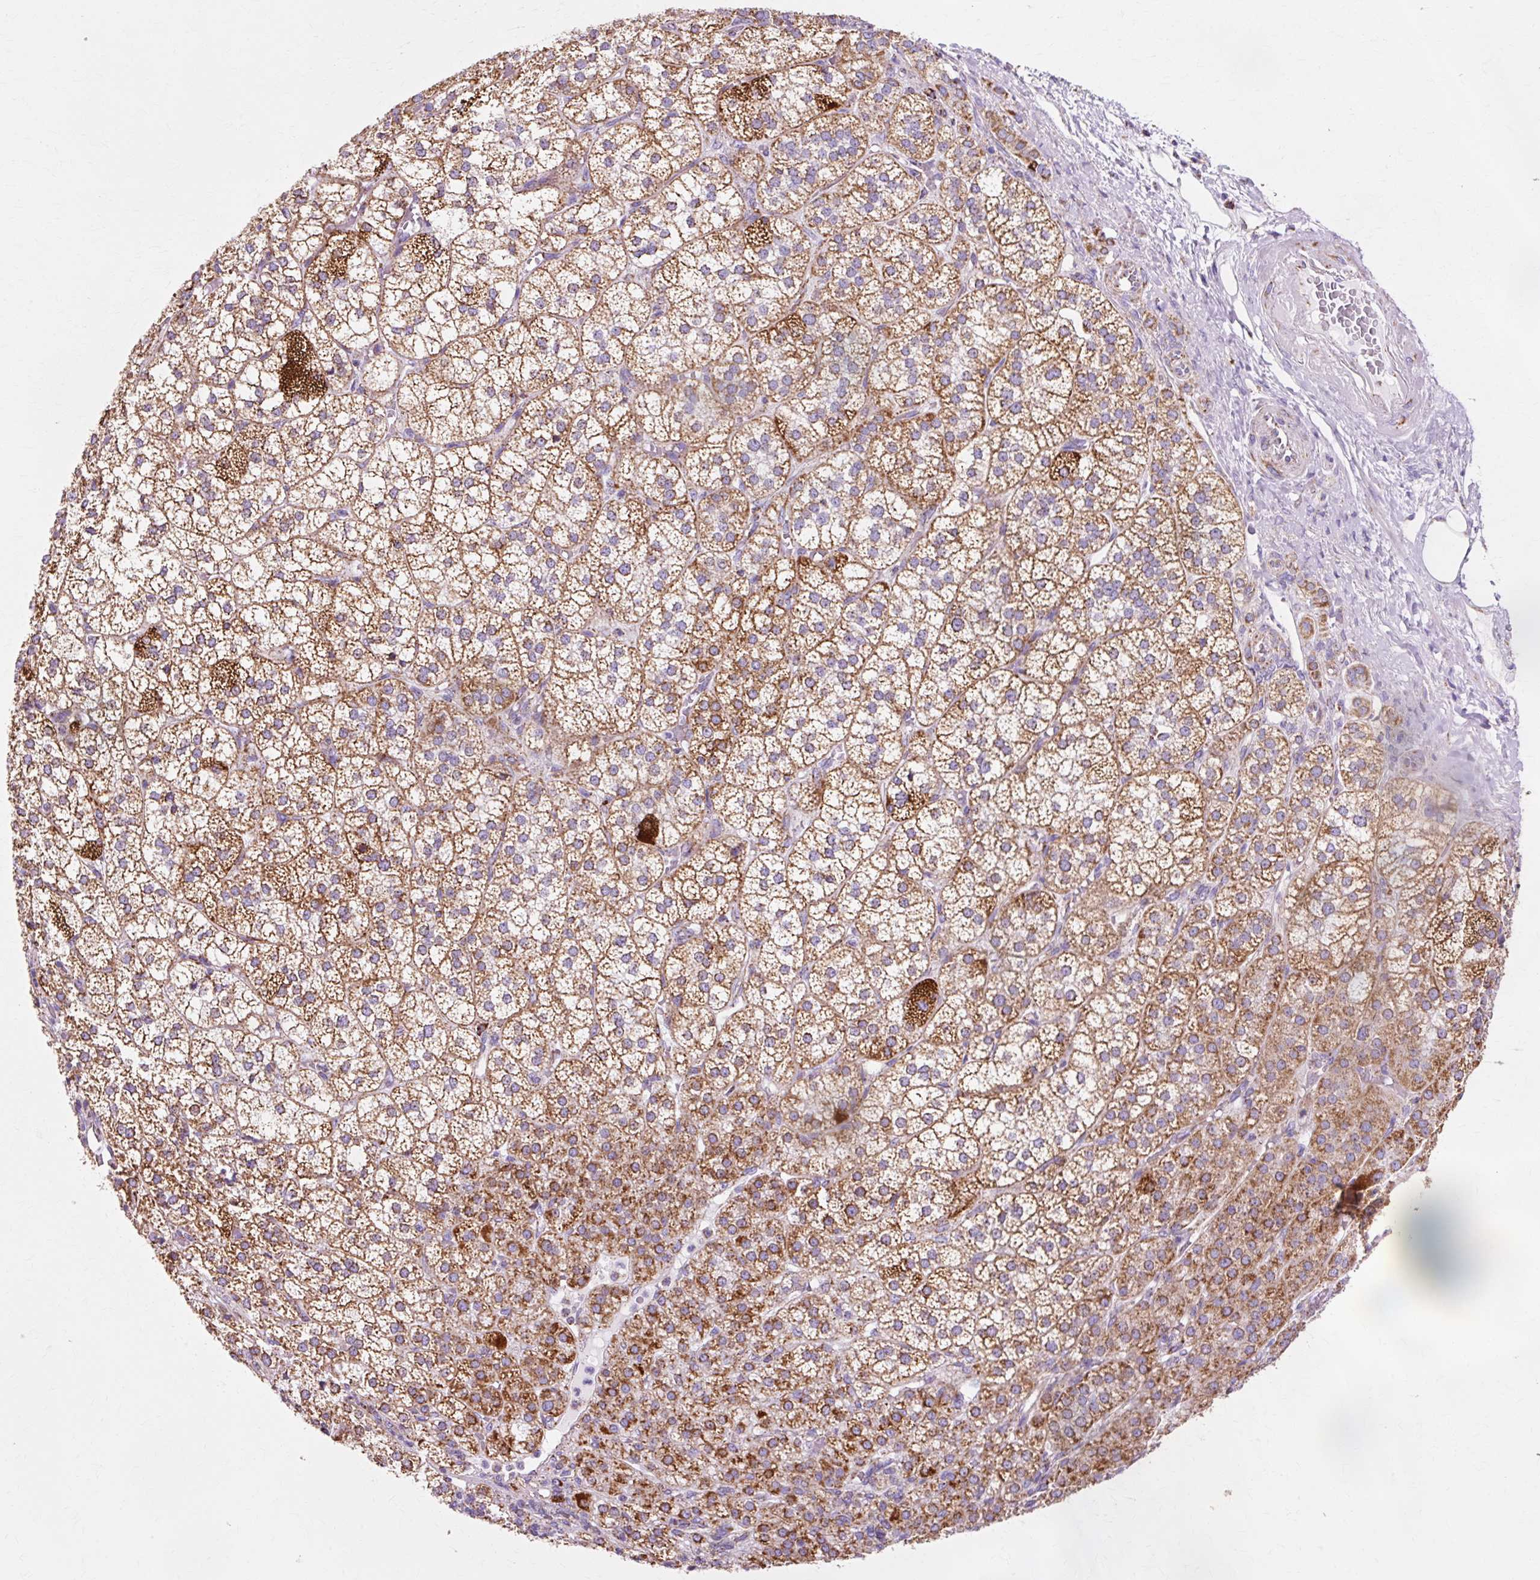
{"staining": {"intensity": "moderate", "quantity": ">75%", "location": "cytoplasmic/membranous"}, "tissue": "adrenal gland", "cell_type": "Glandular cells", "image_type": "normal", "snomed": [{"axis": "morphology", "description": "Normal tissue, NOS"}, {"axis": "topography", "description": "Adrenal gland"}], "caption": "A brown stain shows moderate cytoplasmic/membranous expression of a protein in glandular cells of benign adrenal gland. (DAB (3,3'-diaminobenzidine) IHC, brown staining for protein, blue staining for nuclei).", "gene": "ATP5PO", "patient": {"sex": "female", "age": 60}}